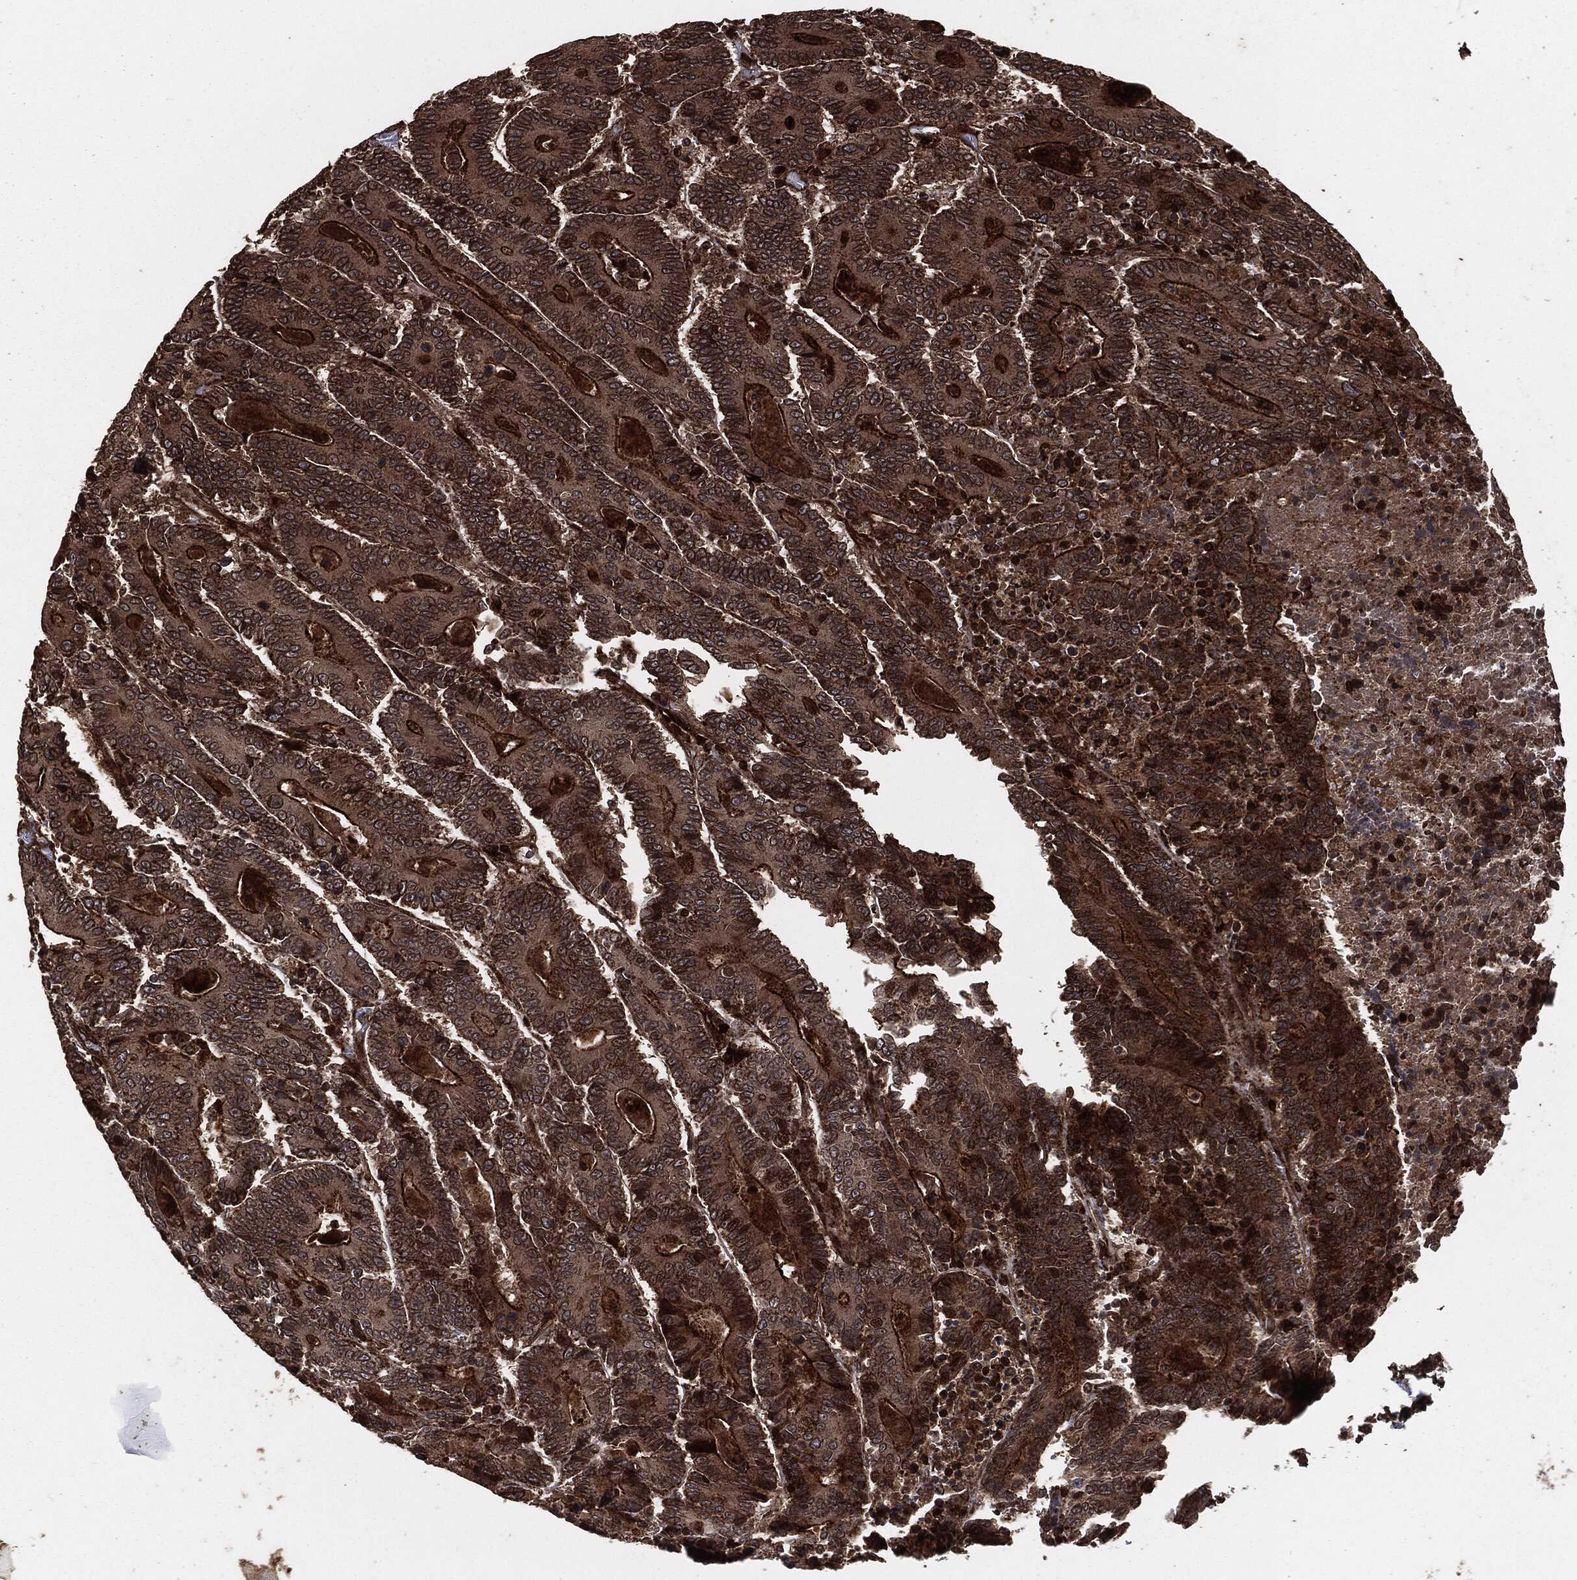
{"staining": {"intensity": "moderate", "quantity": ">75%", "location": "cytoplasmic/membranous"}, "tissue": "colorectal cancer", "cell_type": "Tumor cells", "image_type": "cancer", "snomed": [{"axis": "morphology", "description": "Adenocarcinoma, NOS"}, {"axis": "topography", "description": "Colon"}], "caption": "An image showing moderate cytoplasmic/membranous staining in about >75% of tumor cells in colorectal cancer, as visualized by brown immunohistochemical staining.", "gene": "IFIT1", "patient": {"sex": "male", "age": 83}}